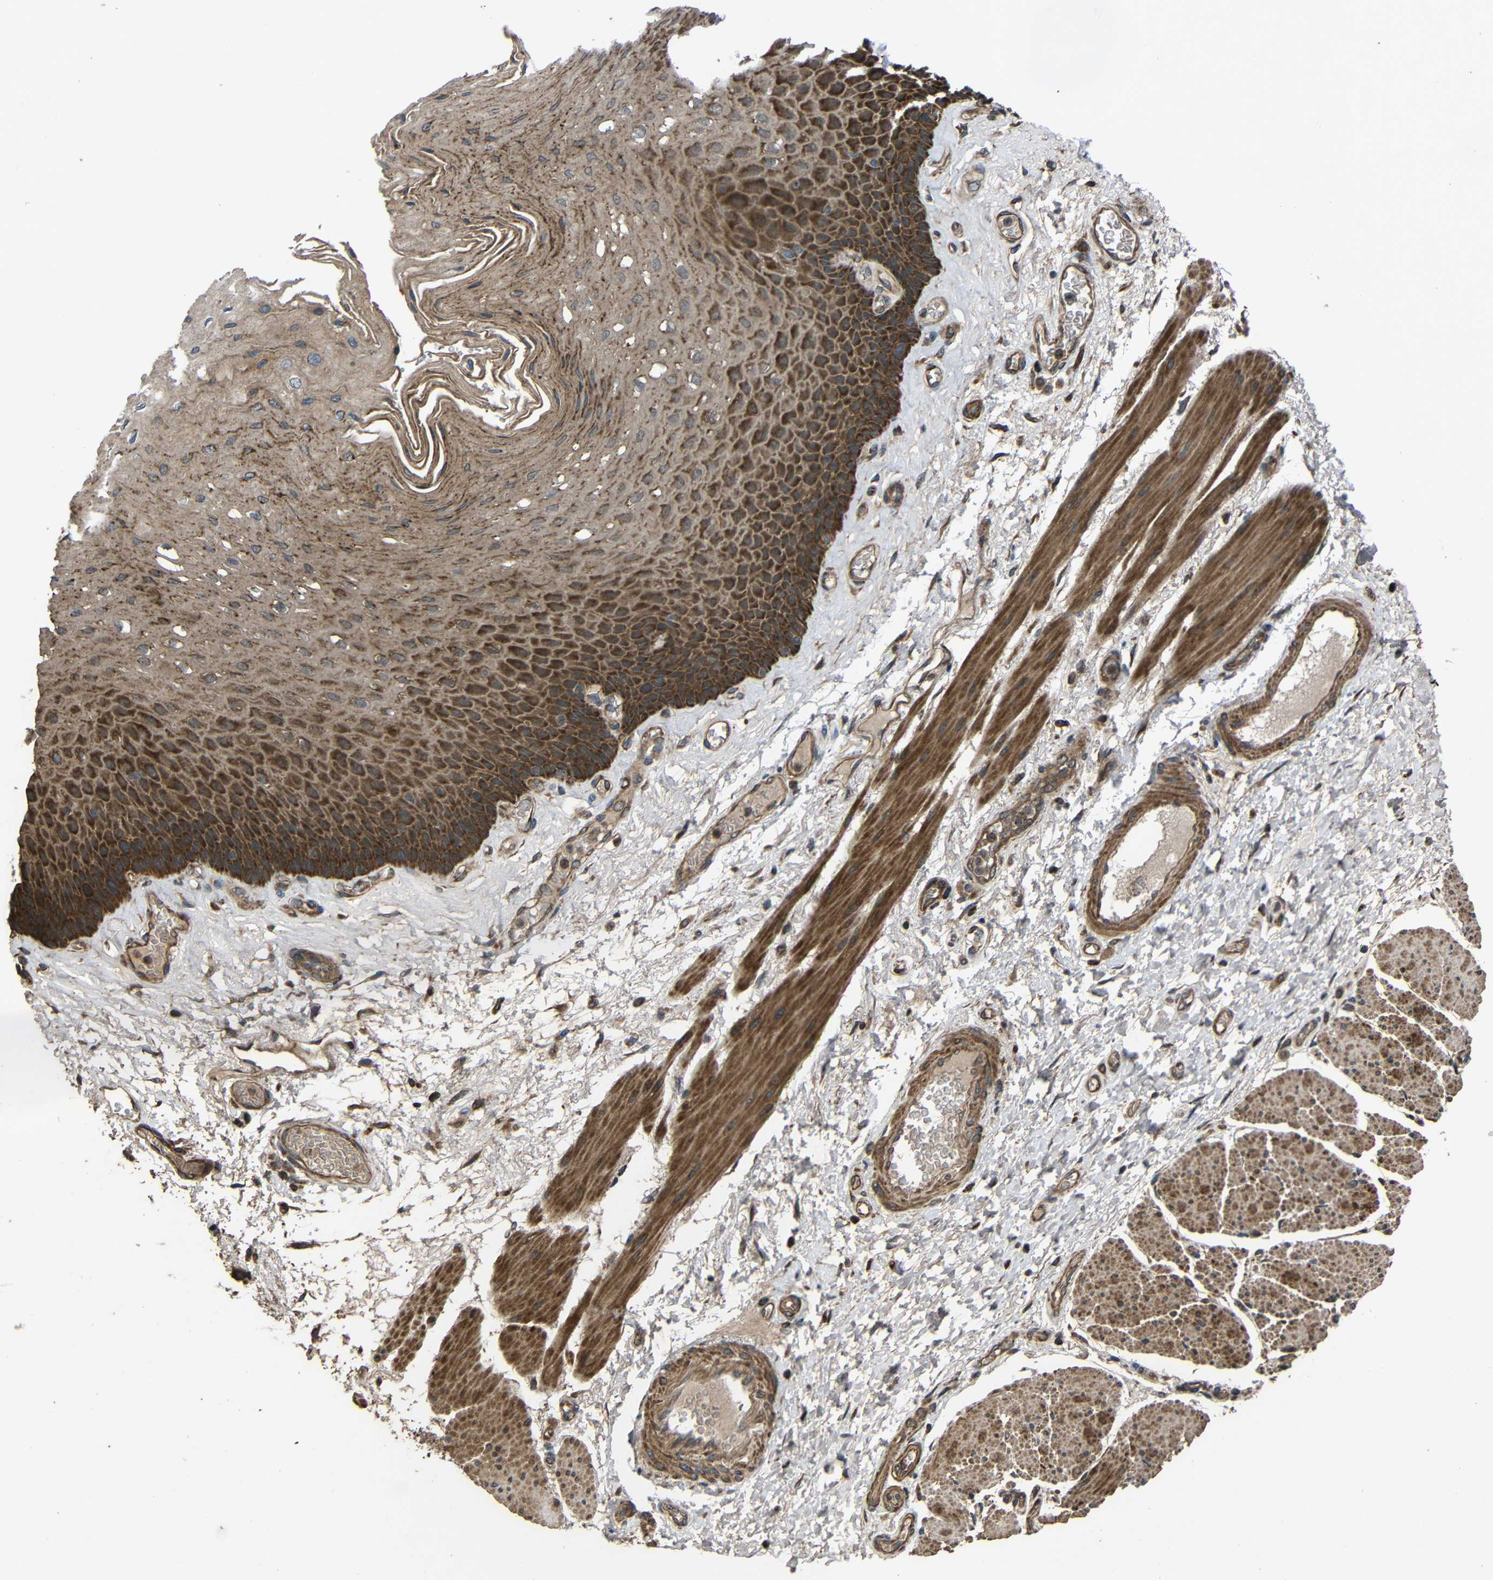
{"staining": {"intensity": "strong", "quantity": ">75%", "location": "cytoplasmic/membranous"}, "tissue": "esophagus", "cell_type": "Squamous epithelial cells", "image_type": "normal", "snomed": [{"axis": "morphology", "description": "Normal tissue, NOS"}, {"axis": "topography", "description": "Esophagus"}], "caption": "The photomicrograph displays staining of benign esophagus, revealing strong cytoplasmic/membranous protein expression (brown color) within squamous epithelial cells. The protein of interest is shown in brown color, while the nuclei are stained blue.", "gene": "C1GALT1", "patient": {"sex": "female", "age": 72}}